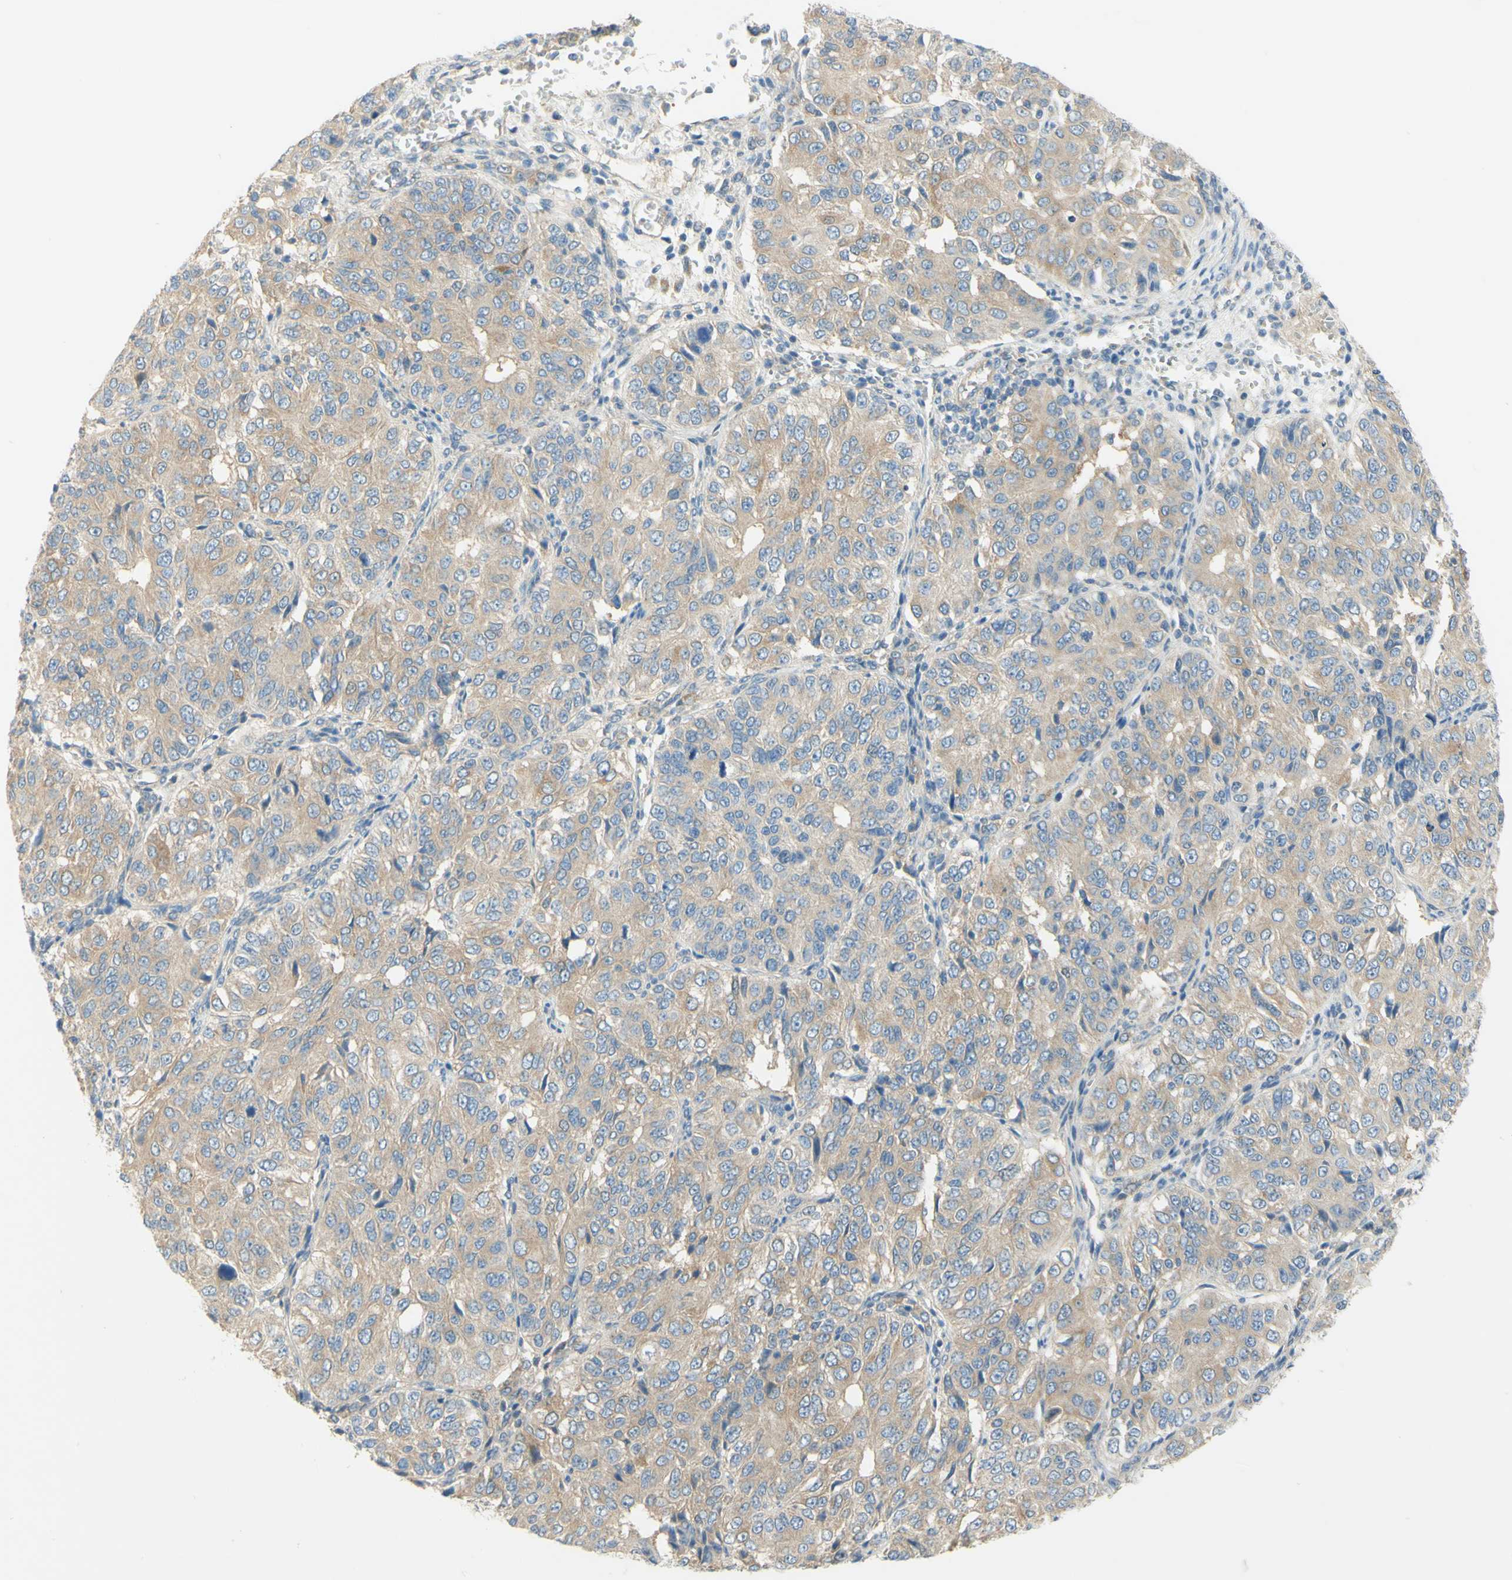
{"staining": {"intensity": "weak", "quantity": ">75%", "location": "cytoplasmic/membranous"}, "tissue": "ovarian cancer", "cell_type": "Tumor cells", "image_type": "cancer", "snomed": [{"axis": "morphology", "description": "Carcinoma, endometroid"}, {"axis": "topography", "description": "Ovary"}], "caption": "Protein positivity by immunohistochemistry (IHC) demonstrates weak cytoplasmic/membranous positivity in about >75% of tumor cells in ovarian endometroid carcinoma. (brown staining indicates protein expression, while blue staining denotes nuclei).", "gene": "GCNT3", "patient": {"sex": "female", "age": 51}}